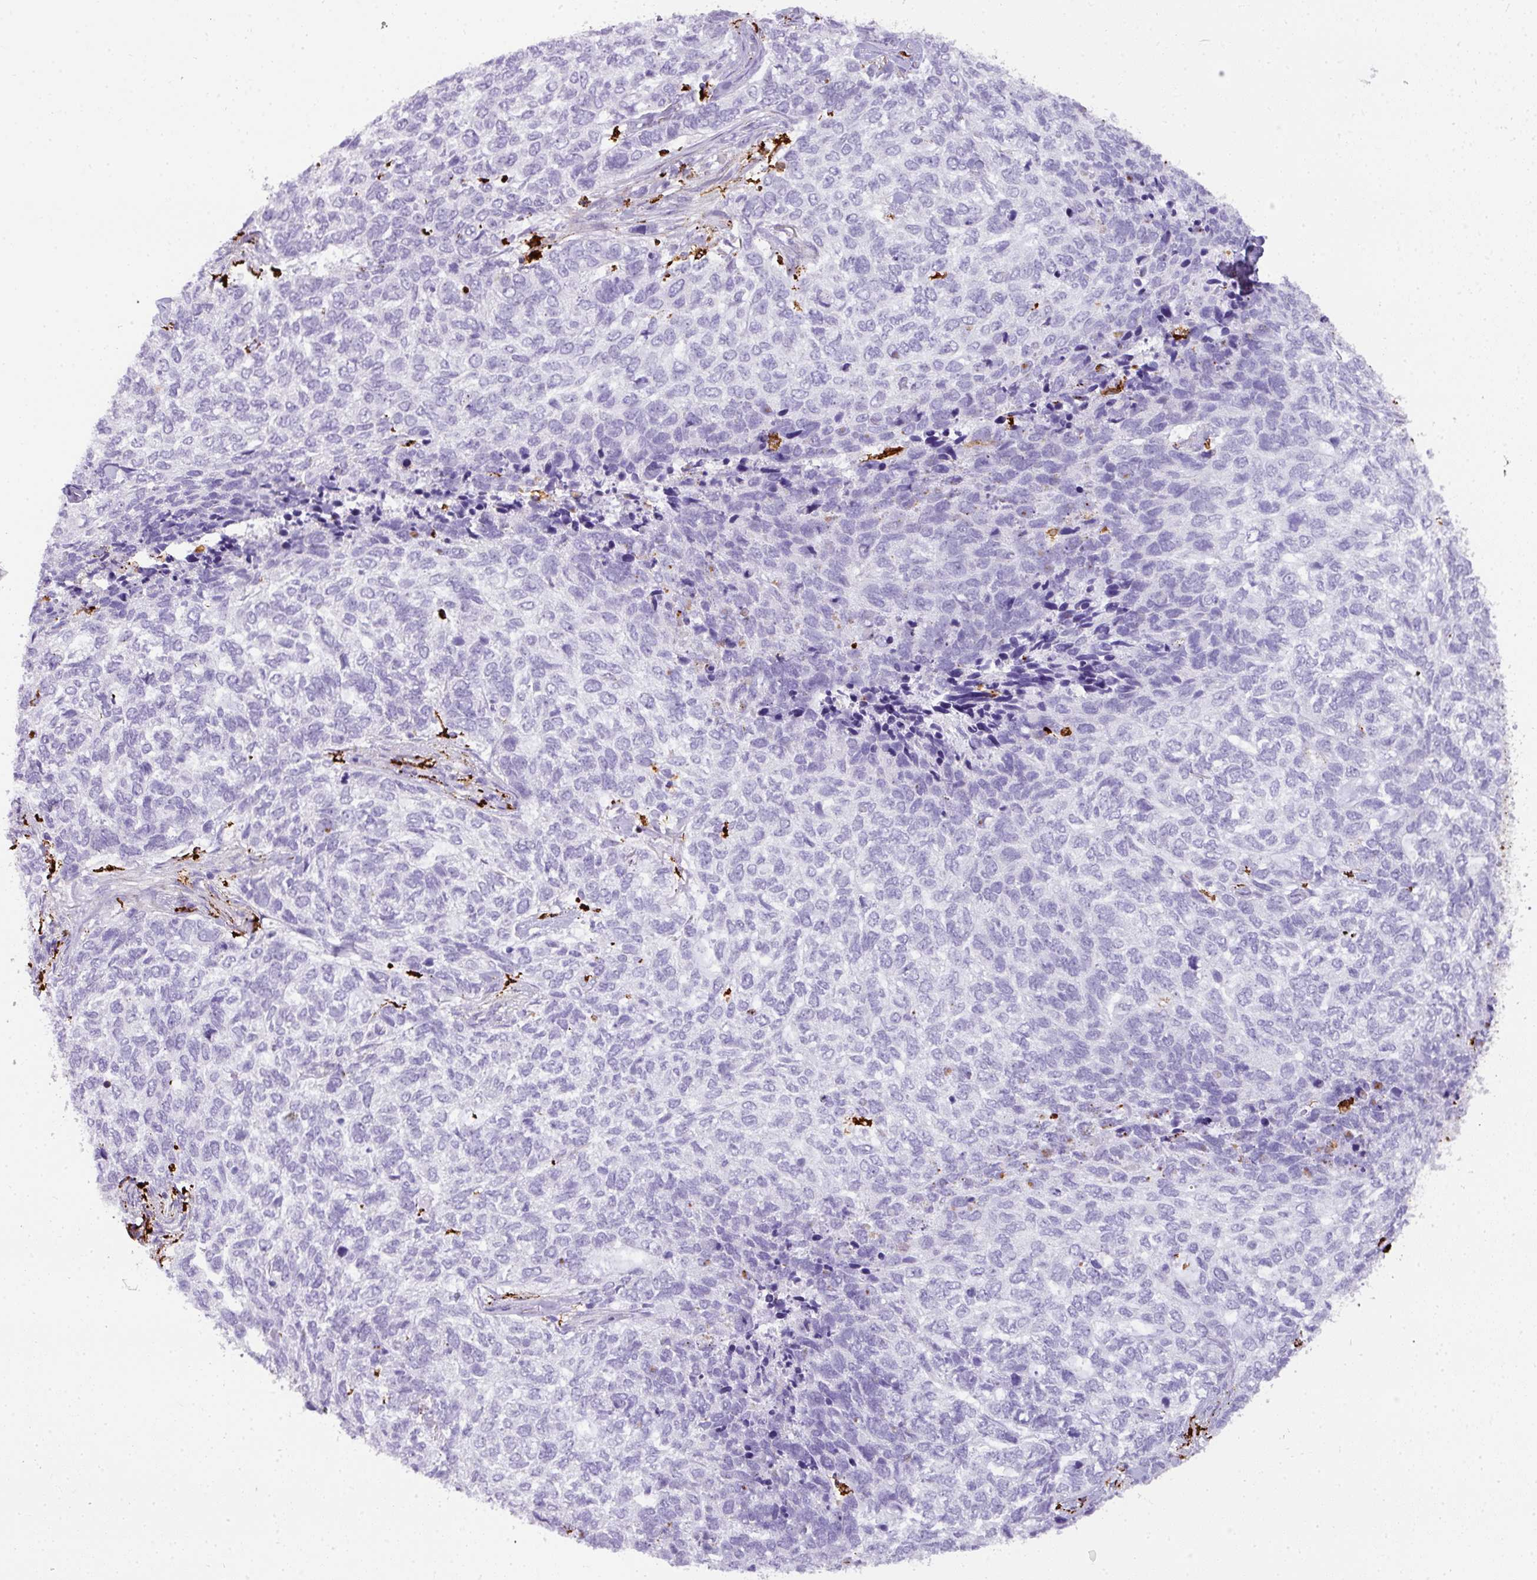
{"staining": {"intensity": "negative", "quantity": "none", "location": "none"}, "tissue": "skin cancer", "cell_type": "Tumor cells", "image_type": "cancer", "snomed": [{"axis": "morphology", "description": "Basal cell carcinoma"}, {"axis": "topography", "description": "Skin"}], "caption": "Immunohistochemistry (IHC) micrograph of neoplastic tissue: skin basal cell carcinoma stained with DAB (3,3'-diaminobenzidine) demonstrates no significant protein positivity in tumor cells.", "gene": "MMACHC", "patient": {"sex": "female", "age": 65}}